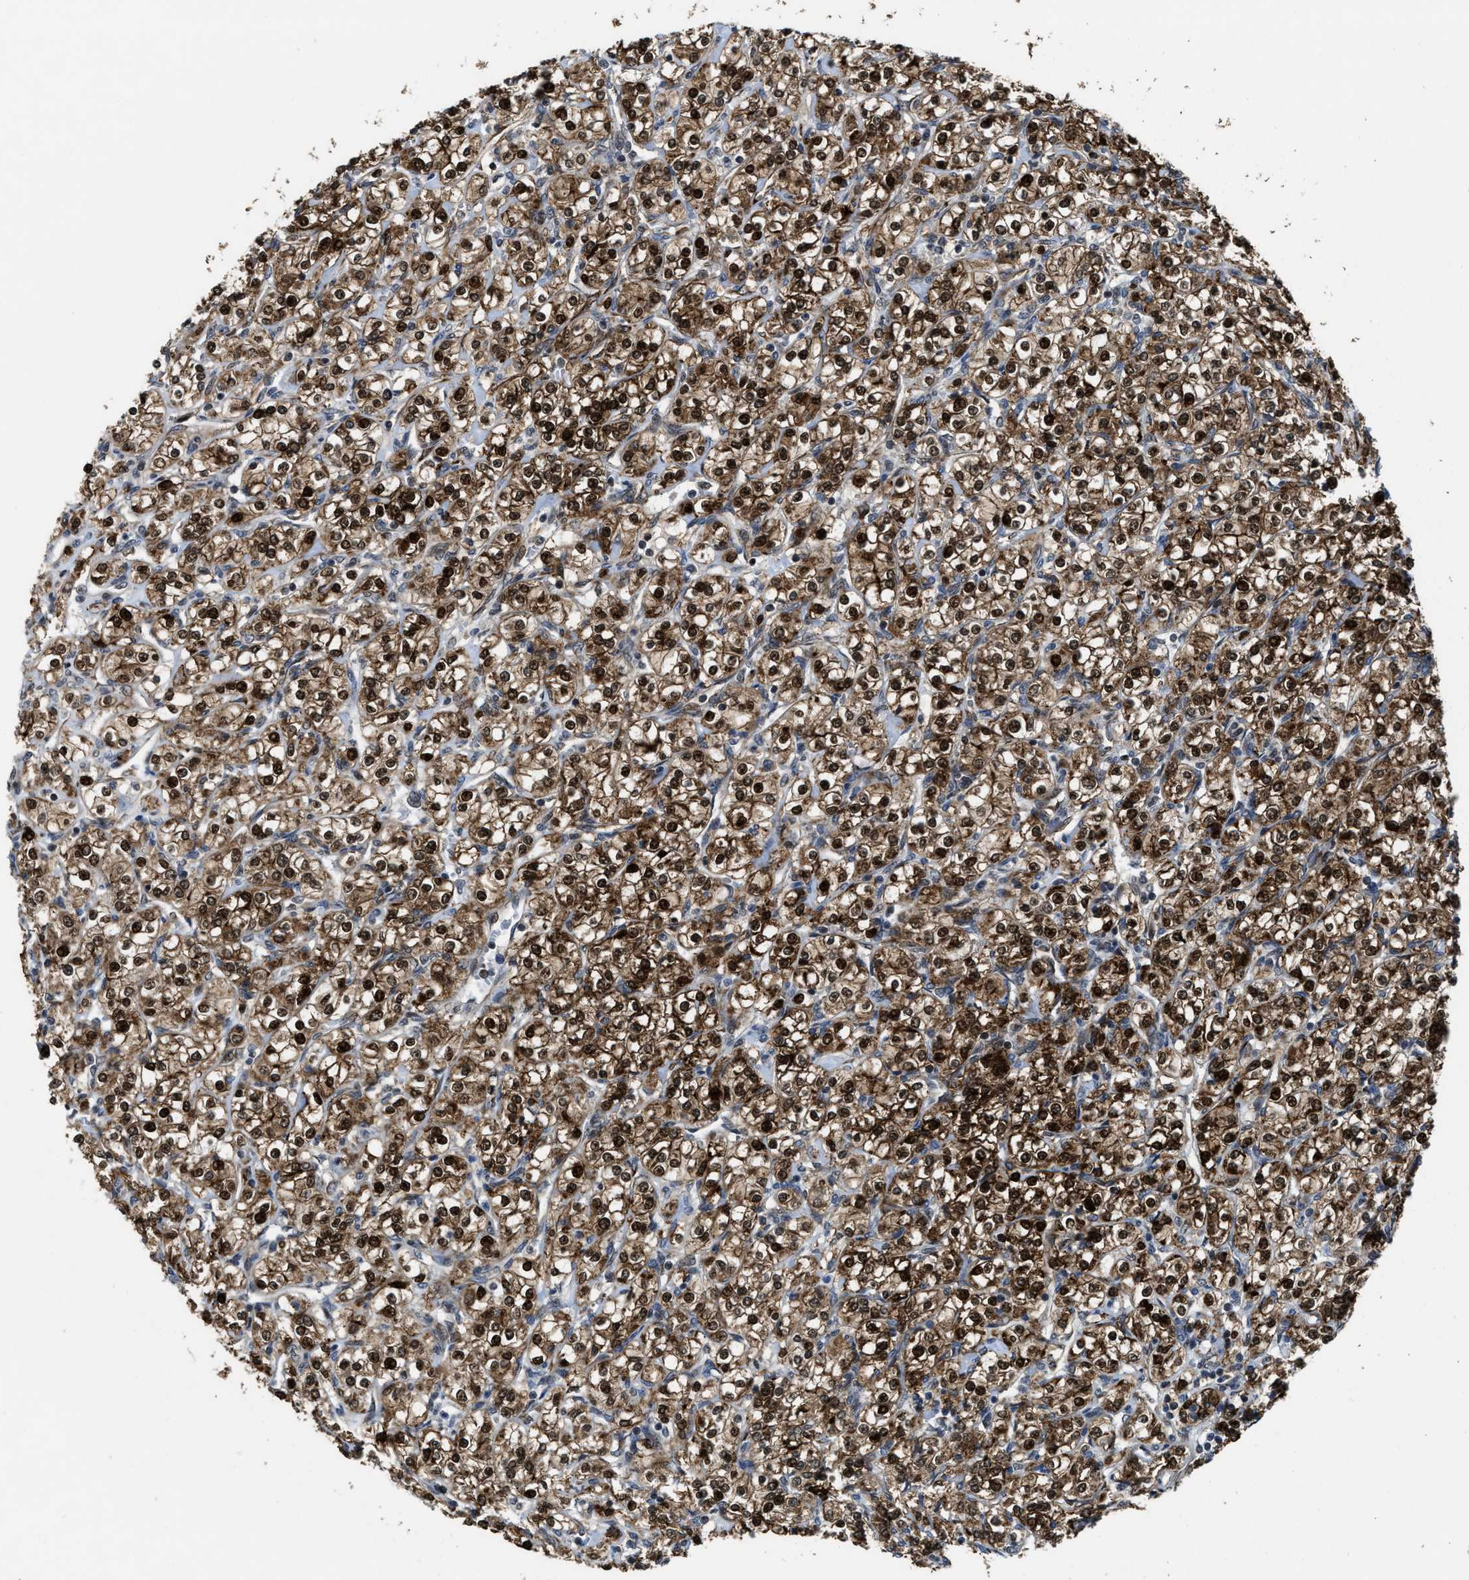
{"staining": {"intensity": "strong", "quantity": ">75%", "location": "cytoplasmic/membranous,nuclear"}, "tissue": "renal cancer", "cell_type": "Tumor cells", "image_type": "cancer", "snomed": [{"axis": "morphology", "description": "Adenocarcinoma, NOS"}, {"axis": "topography", "description": "Kidney"}], "caption": "Adenocarcinoma (renal) stained with DAB immunohistochemistry (IHC) shows high levels of strong cytoplasmic/membranous and nuclear positivity in approximately >75% of tumor cells.", "gene": "ZNF250", "patient": {"sex": "male", "age": 77}}